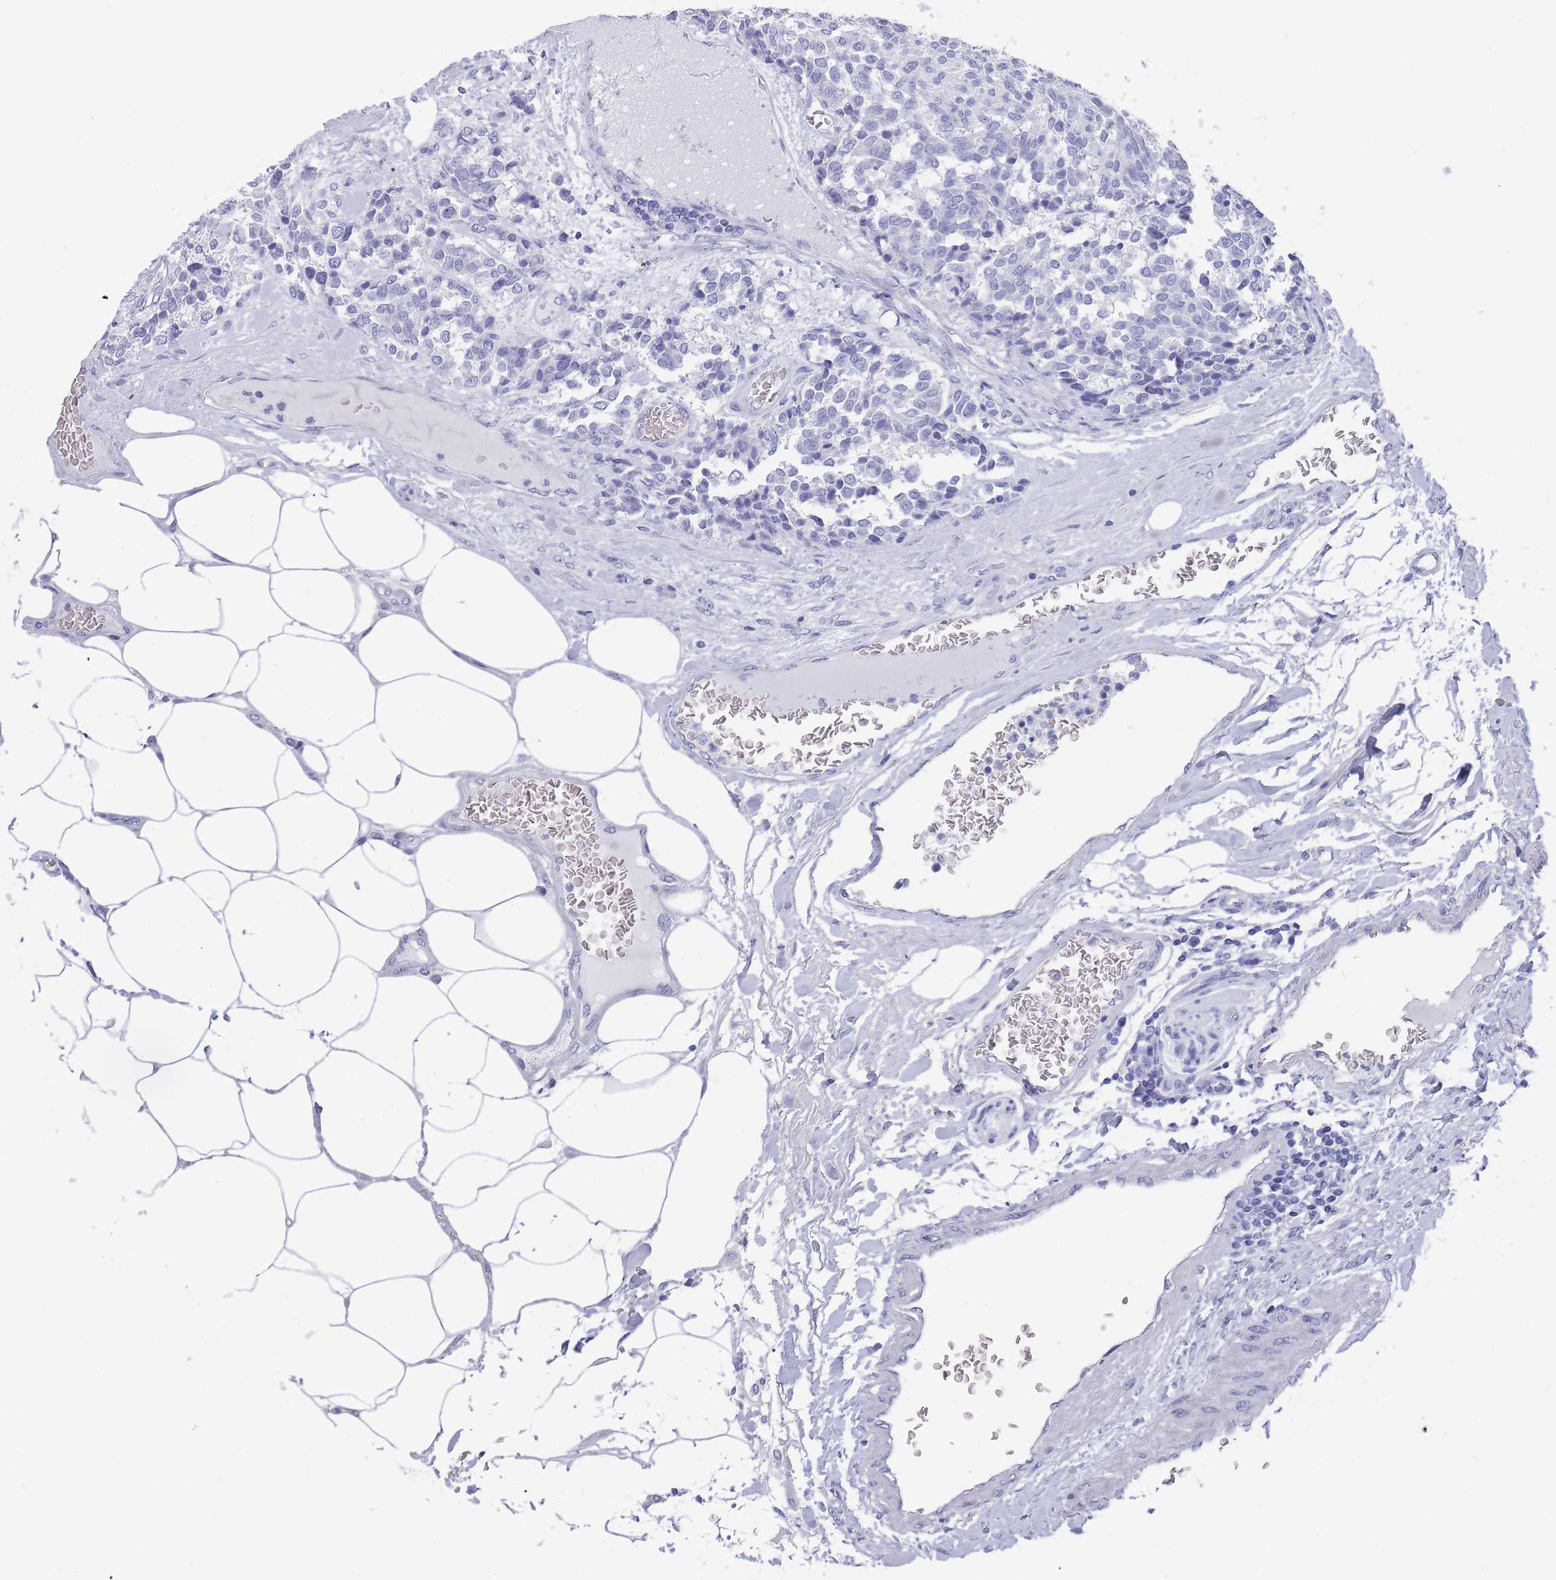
{"staining": {"intensity": "negative", "quantity": "none", "location": "none"}, "tissue": "carcinoid", "cell_type": "Tumor cells", "image_type": "cancer", "snomed": [{"axis": "morphology", "description": "Carcinoid, malignant, NOS"}, {"axis": "topography", "description": "Pancreas"}], "caption": "Human carcinoid stained for a protein using immunohistochemistry demonstrates no positivity in tumor cells.", "gene": "RAB2B", "patient": {"sex": "female", "age": 54}}